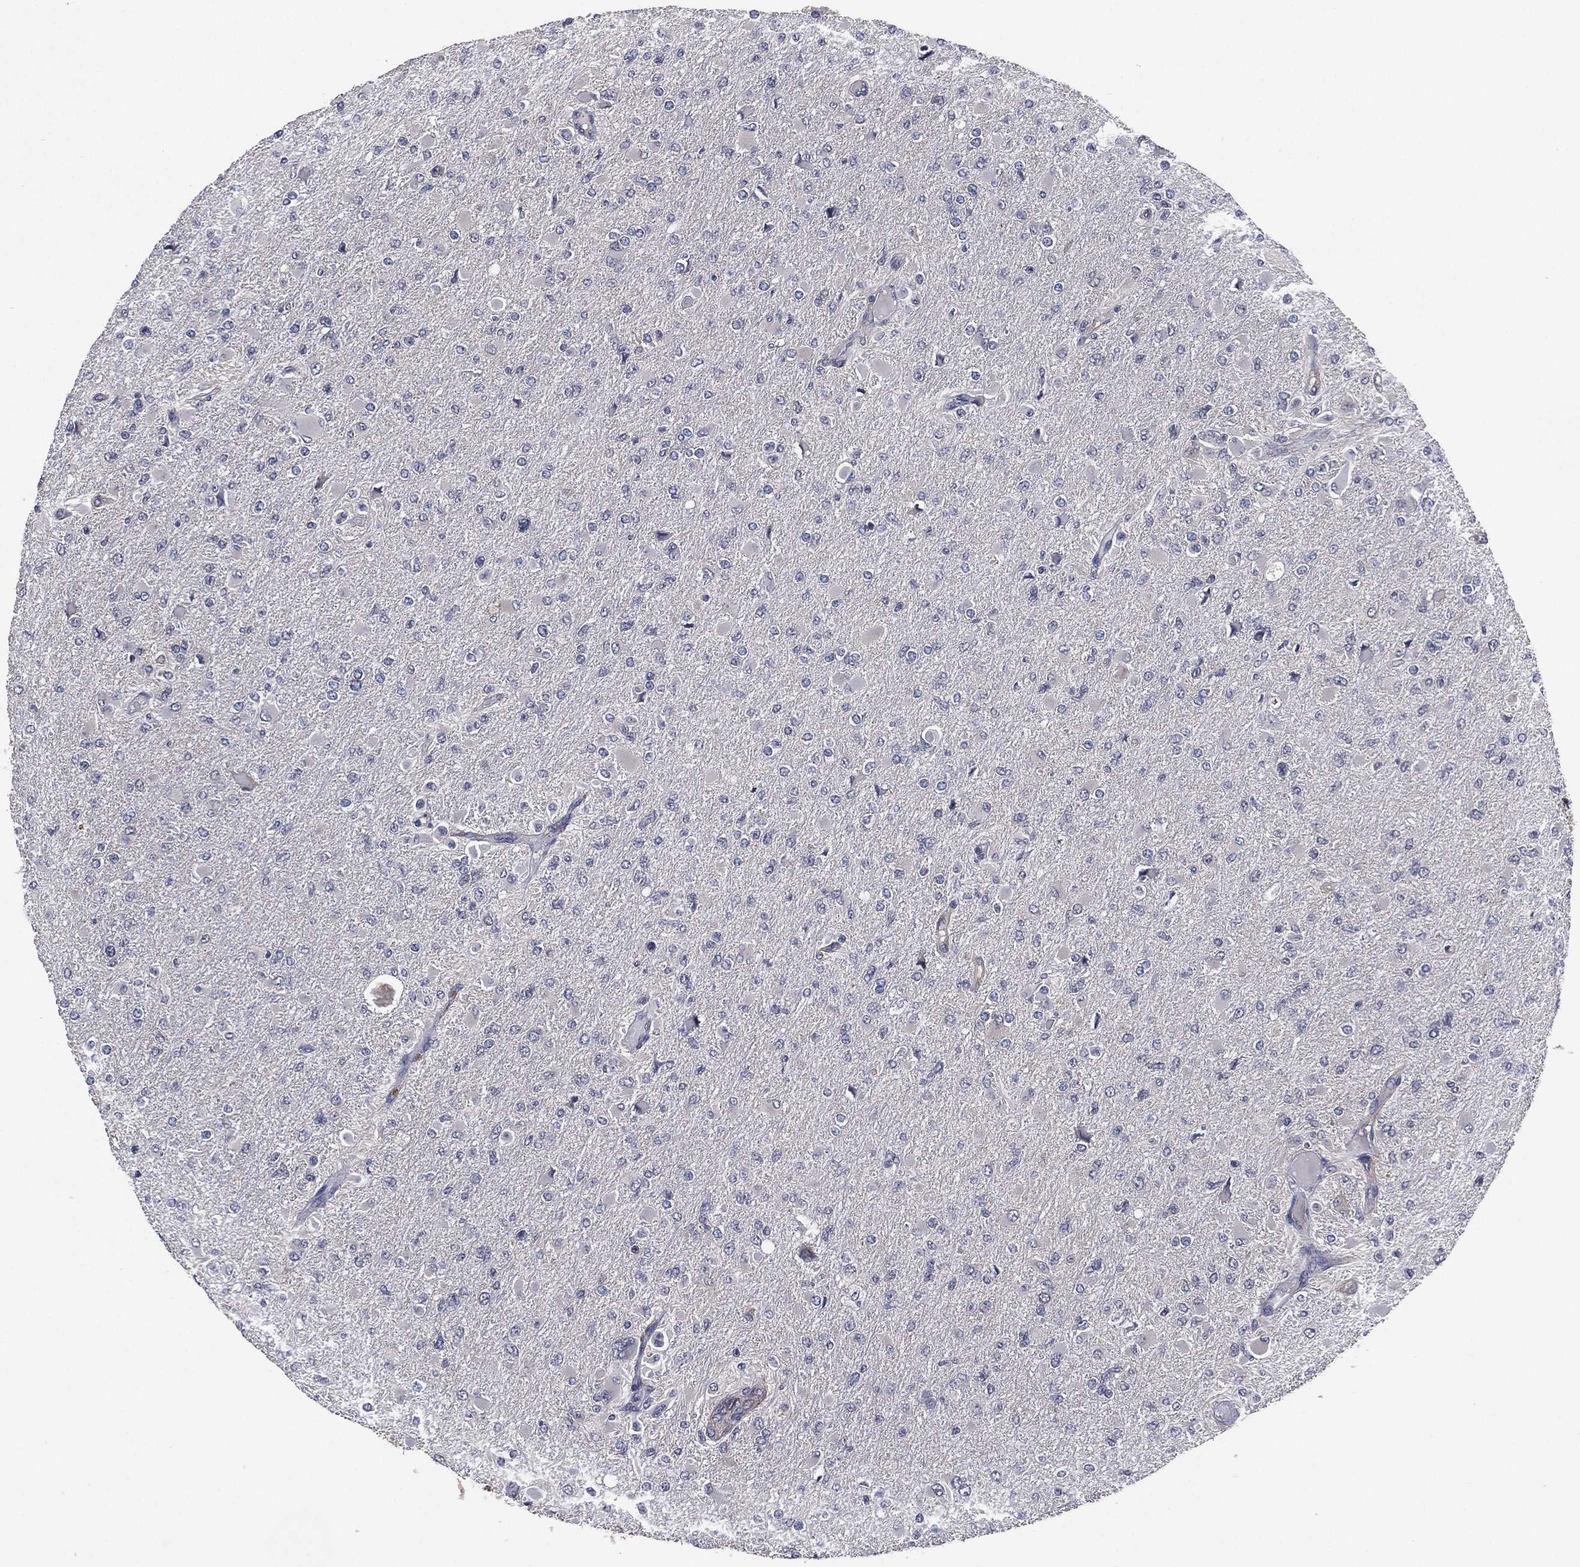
{"staining": {"intensity": "negative", "quantity": "none", "location": "none"}, "tissue": "glioma", "cell_type": "Tumor cells", "image_type": "cancer", "snomed": [{"axis": "morphology", "description": "Glioma, malignant, High grade"}, {"axis": "topography", "description": "Cerebral cortex"}], "caption": "Immunohistochemistry (IHC) of glioma exhibits no positivity in tumor cells. (DAB (3,3'-diaminobenzidine) immunohistochemistry, high magnification).", "gene": "SELENOO", "patient": {"sex": "female", "age": 36}}